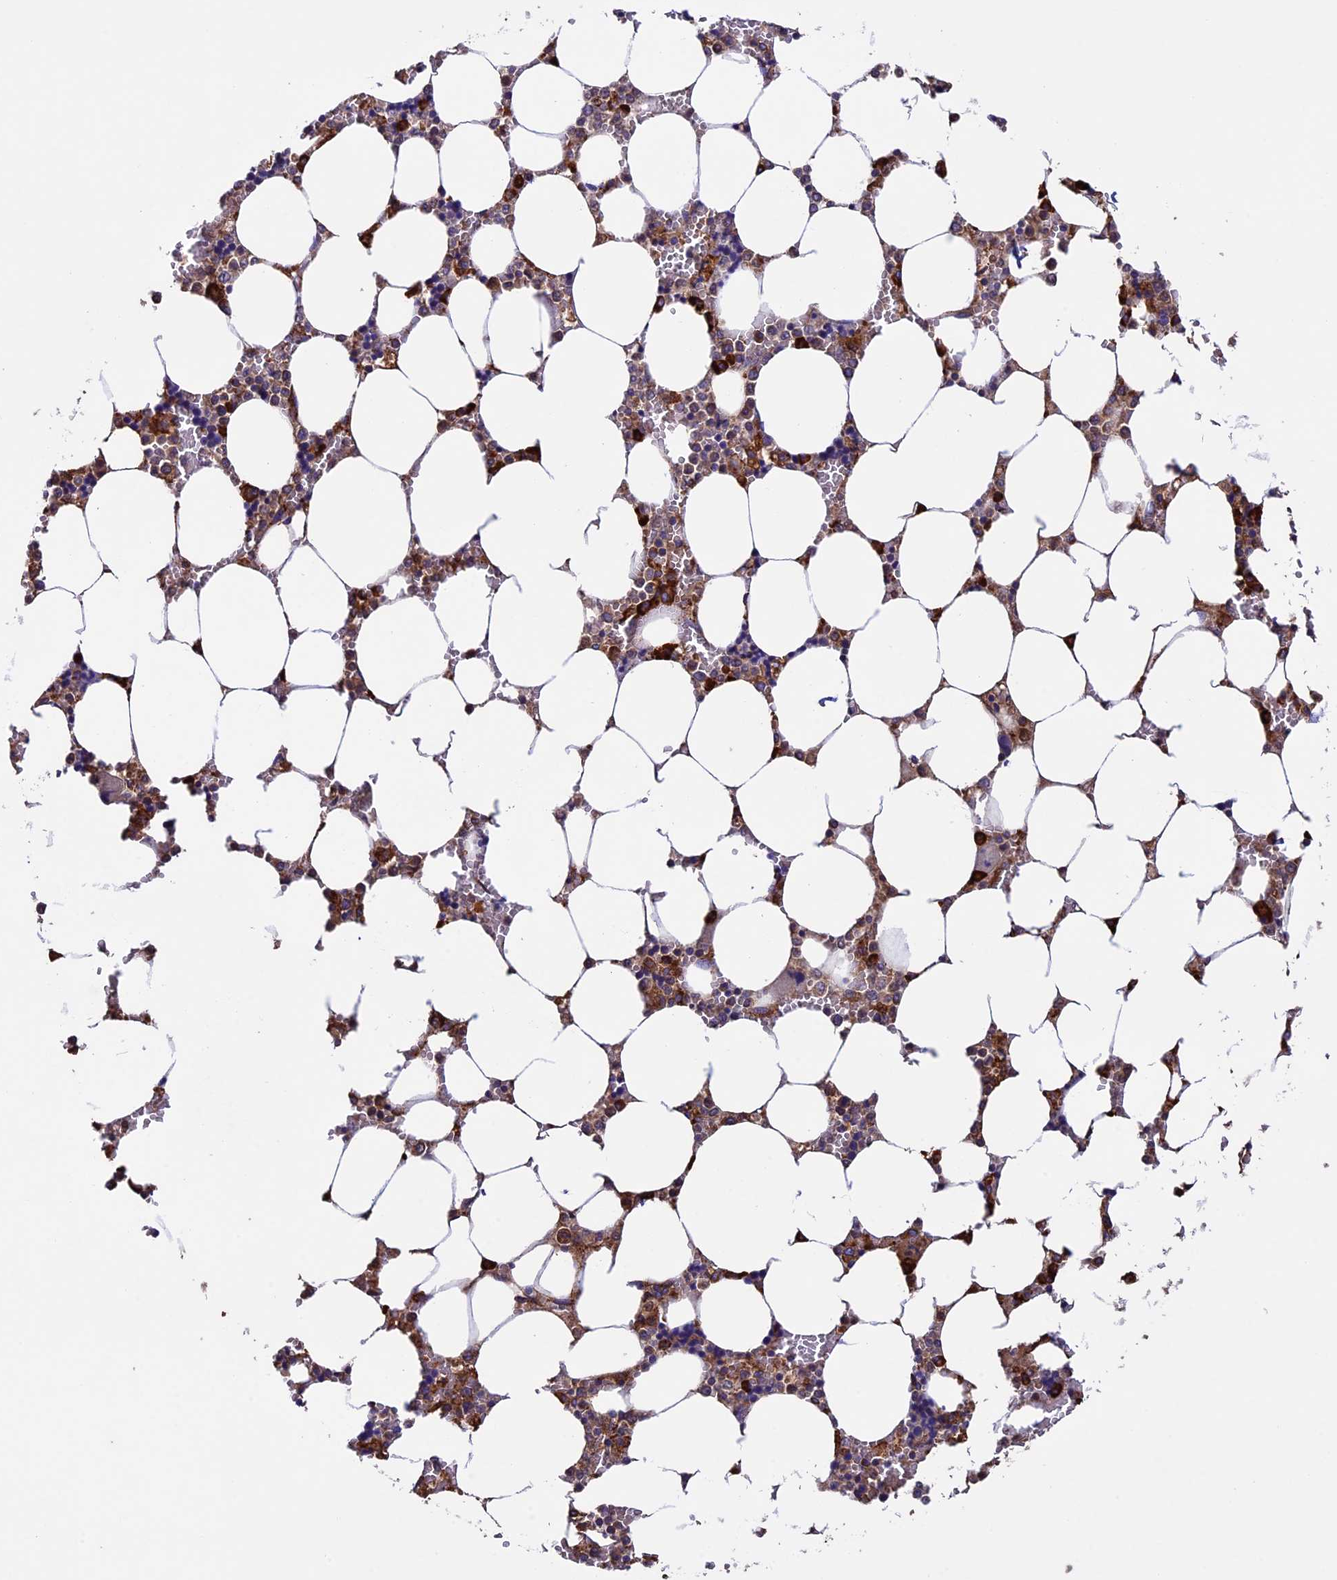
{"staining": {"intensity": "strong", "quantity": "25%-75%", "location": "cytoplasmic/membranous"}, "tissue": "bone marrow", "cell_type": "Hematopoietic cells", "image_type": "normal", "snomed": [{"axis": "morphology", "description": "Normal tissue, NOS"}, {"axis": "topography", "description": "Bone marrow"}], "caption": "An IHC image of normal tissue is shown. Protein staining in brown highlights strong cytoplasmic/membranous positivity in bone marrow within hematopoietic cells.", "gene": "BTBD3", "patient": {"sex": "male", "age": 64}}